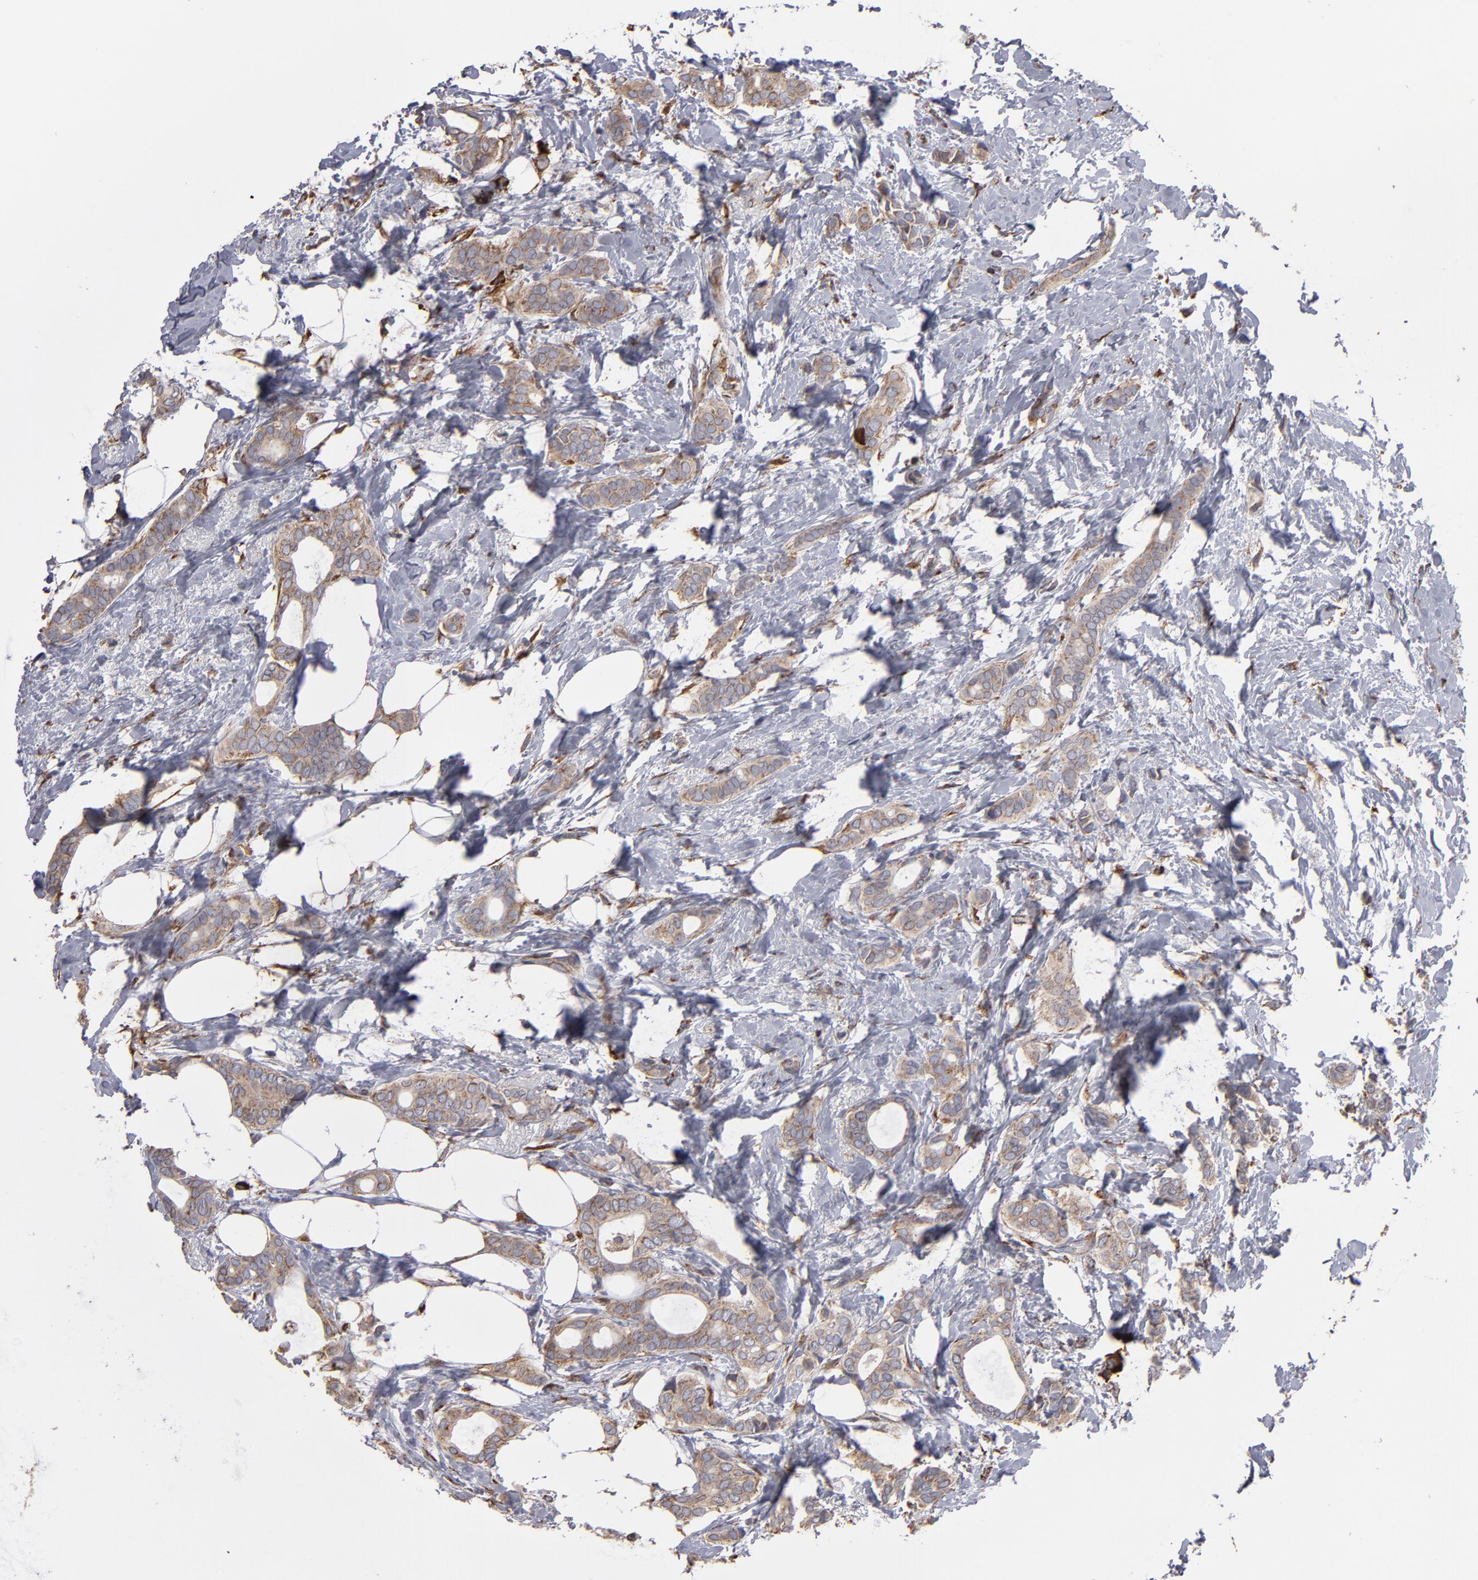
{"staining": {"intensity": "moderate", "quantity": ">75%", "location": "cytoplasmic/membranous"}, "tissue": "breast cancer", "cell_type": "Tumor cells", "image_type": "cancer", "snomed": [{"axis": "morphology", "description": "Duct carcinoma"}, {"axis": "topography", "description": "Breast"}], "caption": "An immunohistochemistry (IHC) image of tumor tissue is shown. Protein staining in brown labels moderate cytoplasmic/membranous positivity in breast invasive ductal carcinoma within tumor cells.", "gene": "SND1", "patient": {"sex": "female", "age": 54}}